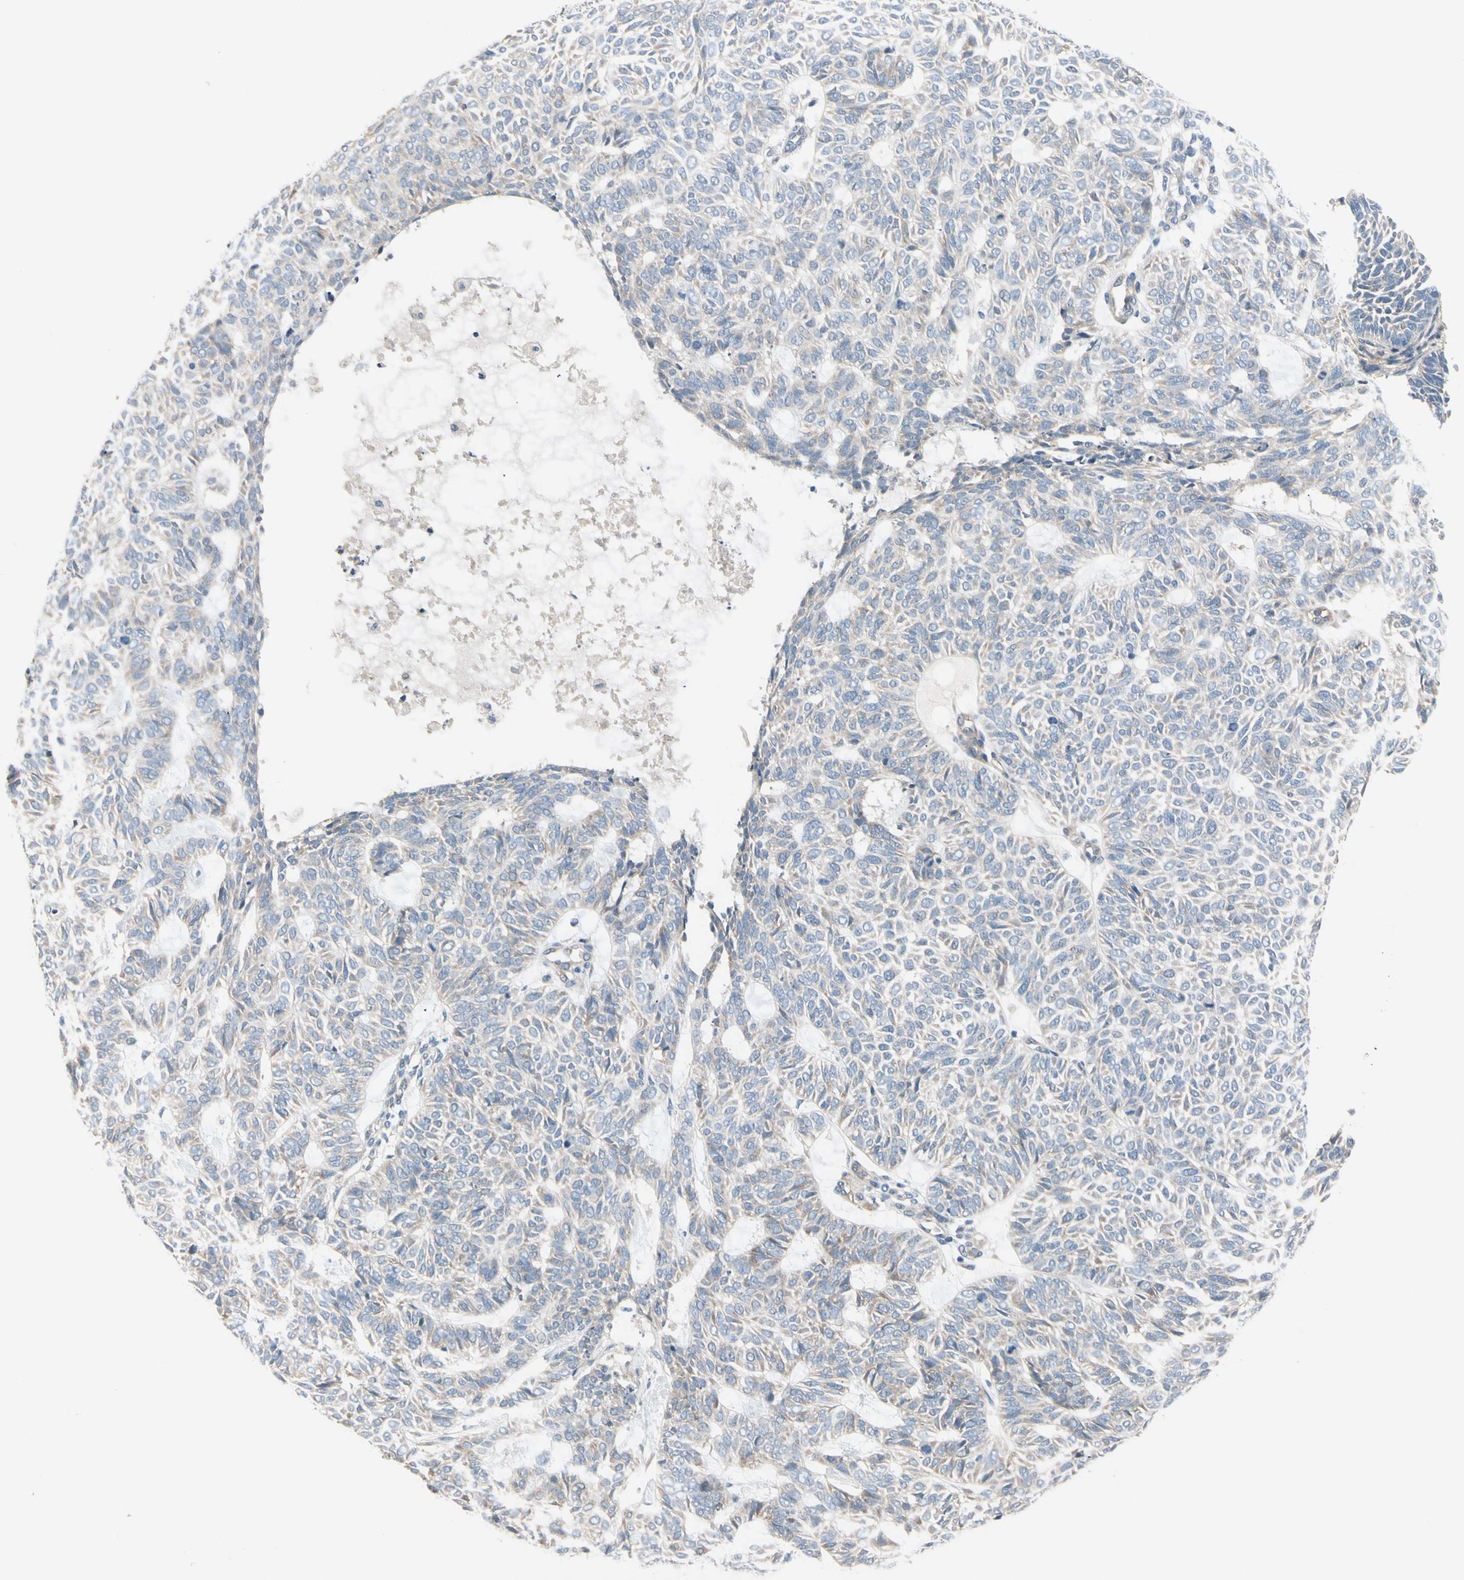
{"staining": {"intensity": "negative", "quantity": "none", "location": "none"}, "tissue": "skin cancer", "cell_type": "Tumor cells", "image_type": "cancer", "snomed": [{"axis": "morphology", "description": "Basal cell carcinoma"}, {"axis": "topography", "description": "Skin"}], "caption": "Immunohistochemical staining of basal cell carcinoma (skin) exhibits no significant expression in tumor cells.", "gene": "SIGLEC5", "patient": {"sex": "male", "age": 87}}